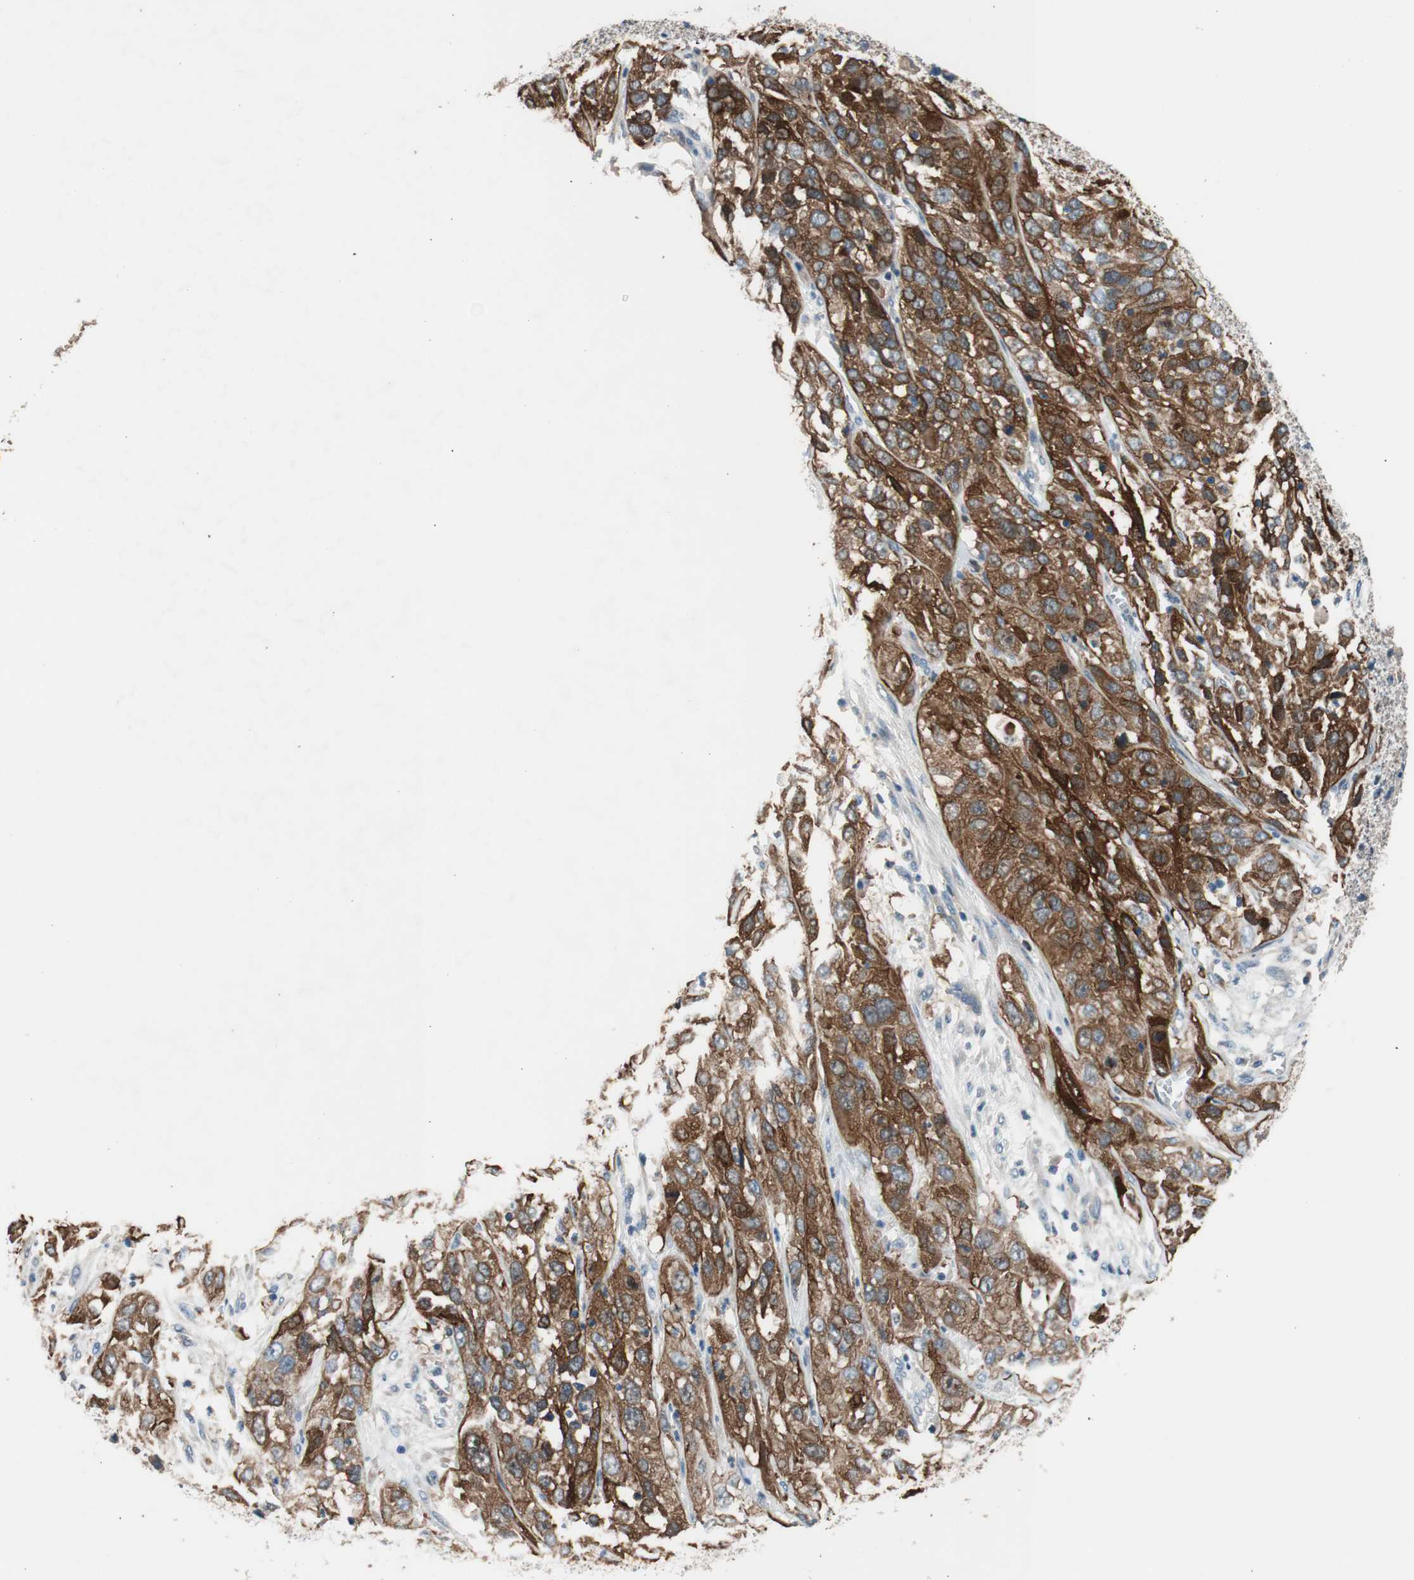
{"staining": {"intensity": "strong", "quantity": ">75%", "location": "cytoplasmic/membranous"}, "tissue": "cervical cancer", "cell_type": "Tumor cells", "image_type": "cancer", "snomed": [{"axis": "morphology", "description": "Squamous cell carcinoma, NOS"}, {"axis": "topography", "description": "Cervix"}], "caption": "This histopathology image shows immunohistochemistry staining of human squamous cell carcinoma (cervical), with high strong cytoplasmic/membranous positivity in approximately >75% of tumor cells.", "gene": "CALML3", "patient": {"sex": "female", "age": 32}}